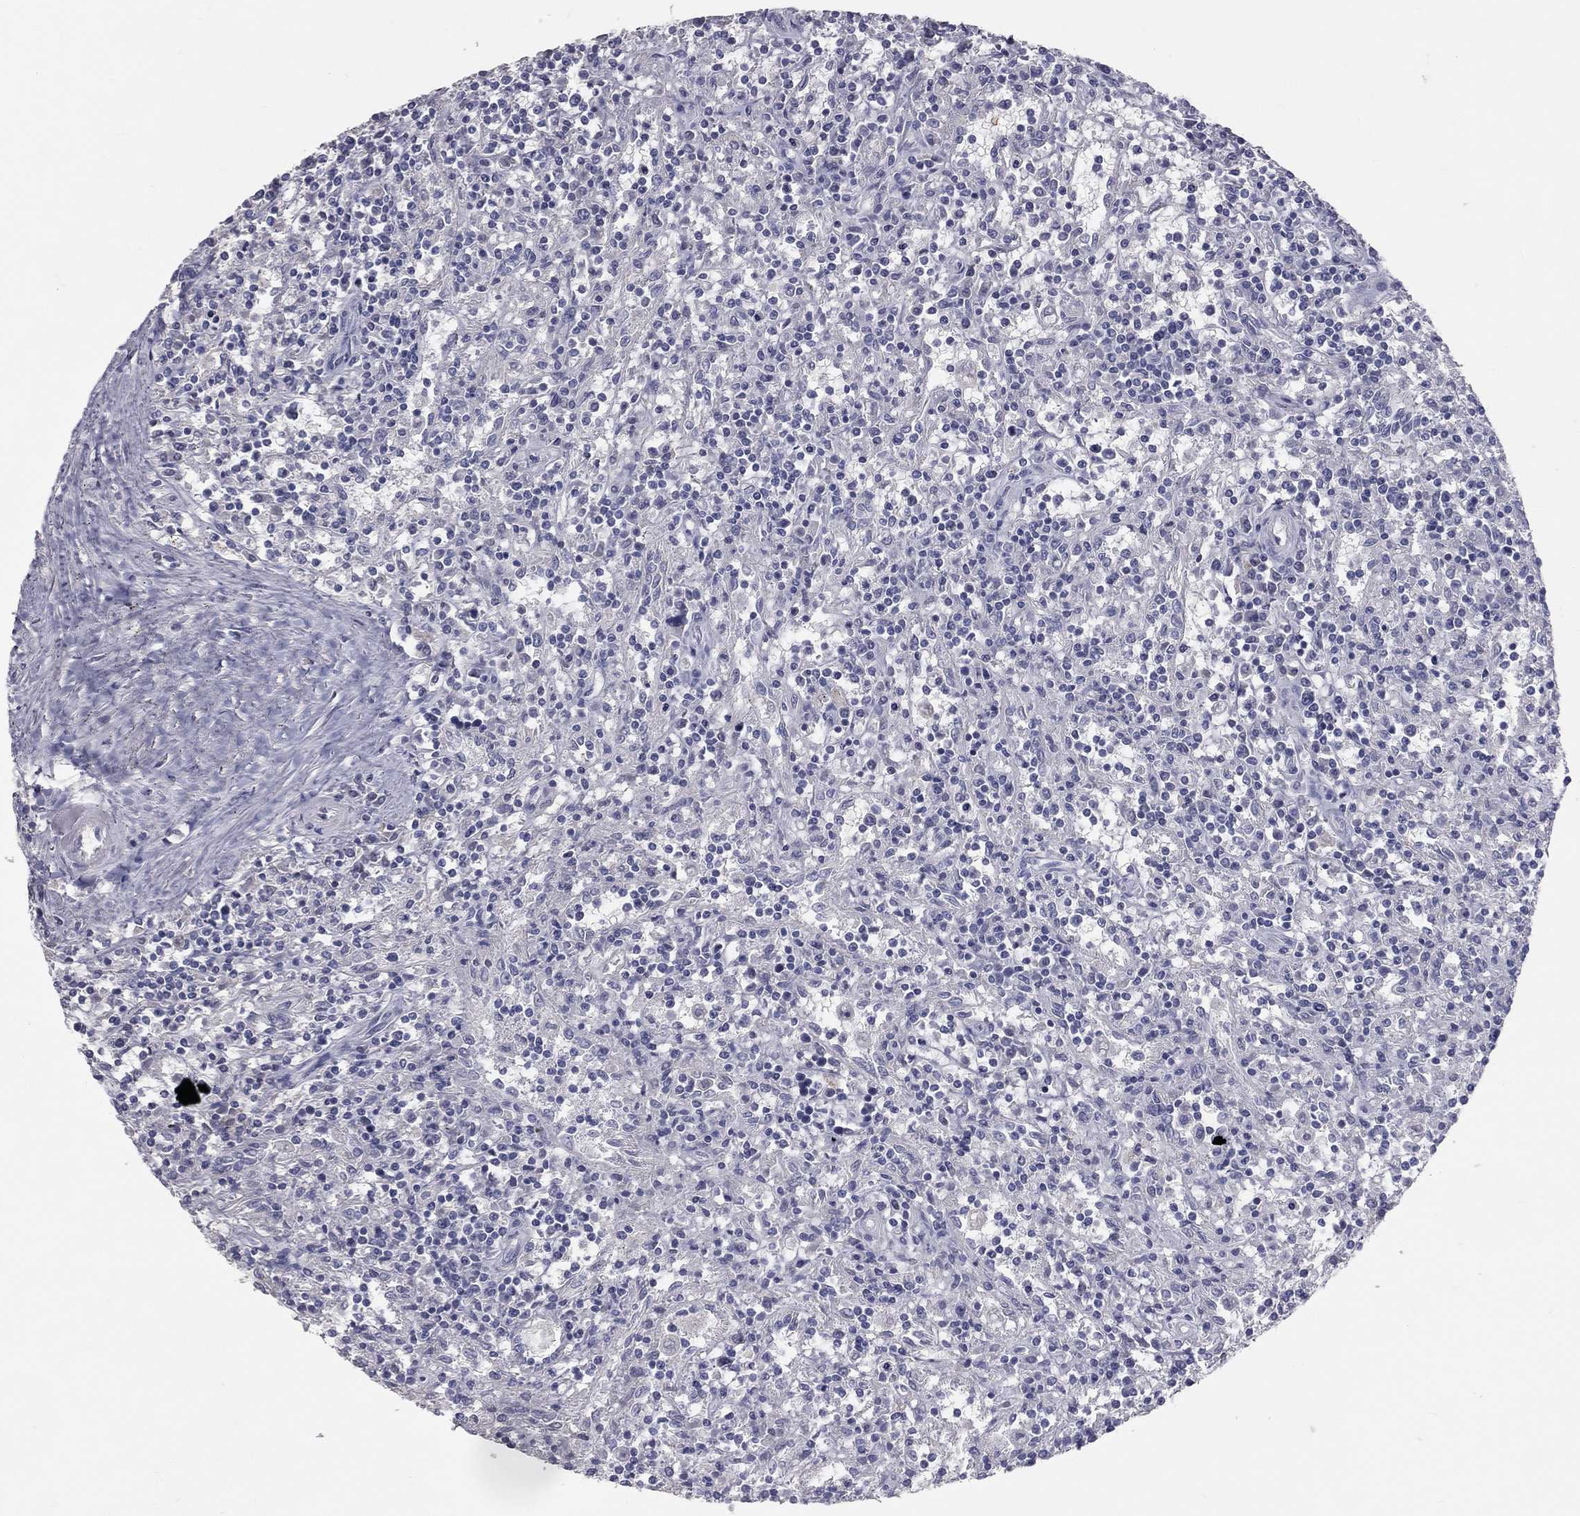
{"staining": {"intensity": "negative", "quantity": "none", "location": "none"}, "tissue": "lymphoma", "cell_type": "Tumor cells", "image_type": "cancer", "snomed": [{"axis": "morphology", "description": "Malignant lymphoma, non-Hodgkin's type, Low grade"}, {"axis": "topography", "description": "Spleen"}], "caption": "This is a image of immunohistochemistry staining of lymphoma, which shows no staining in tumor cells.", "gene": "TFPI2", "patient": {"sex": "male", "age": 62}}